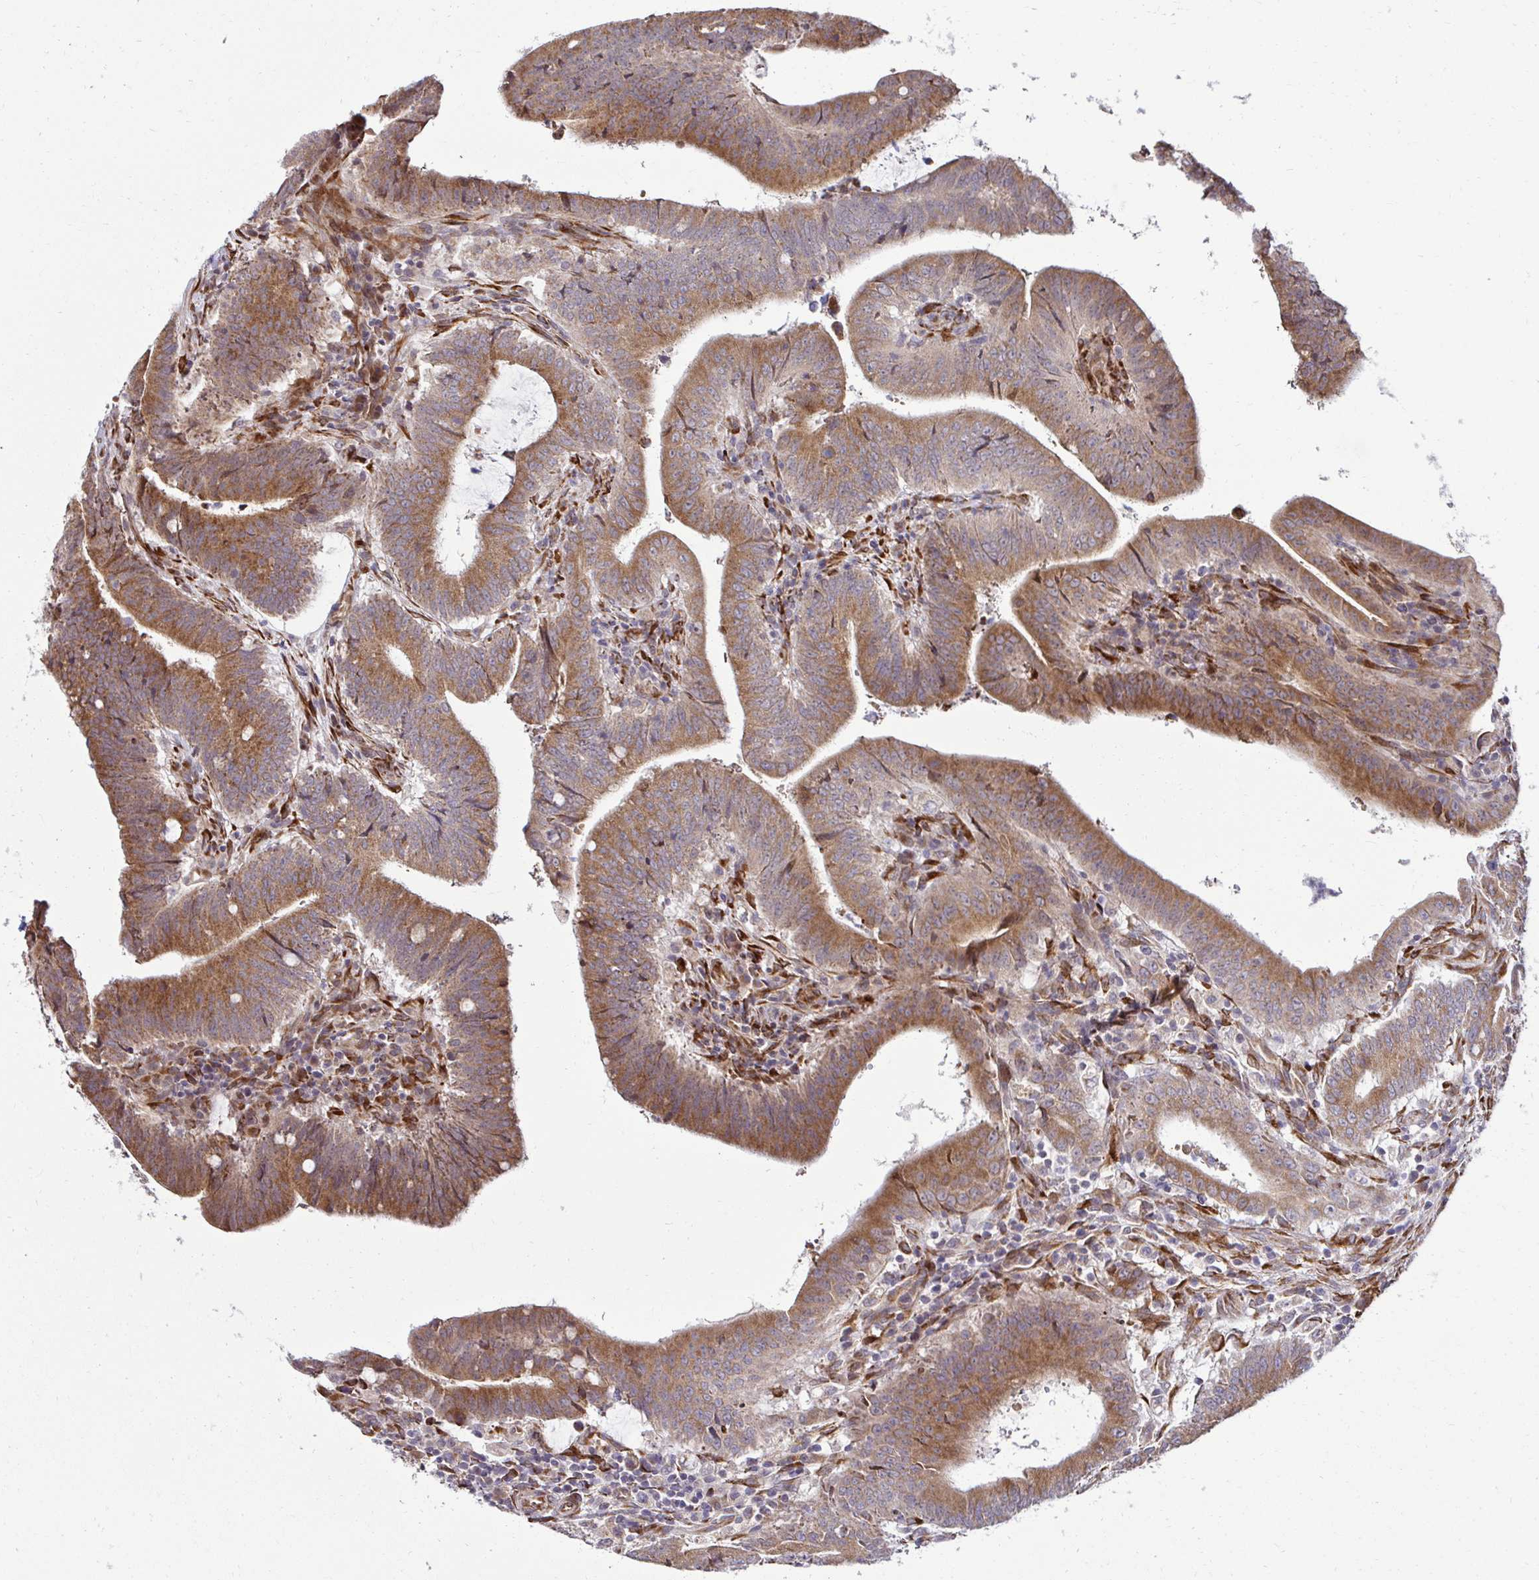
{"staining": {"intensity": "moderate", "quantity": ">75%", "location": "cytoplasmic/membranous"}, "tissue": "colorectal cancer", "cell_type": "Tumor cells", "image_type": "cancer", "snomed": [{"axis": "morphology", "description": "Adenocarcinoma, NOS"}, {"axis": "topography", "description": "Colon"}], "caption": "Human colorectal adenocarcinoma stained with a brown dye displays moderate cytoplasmic/membranous positive expression in approximately >75% of tumor cells.", "gene": "HPS1", "patient": {"sex": "female", "age": 43}}